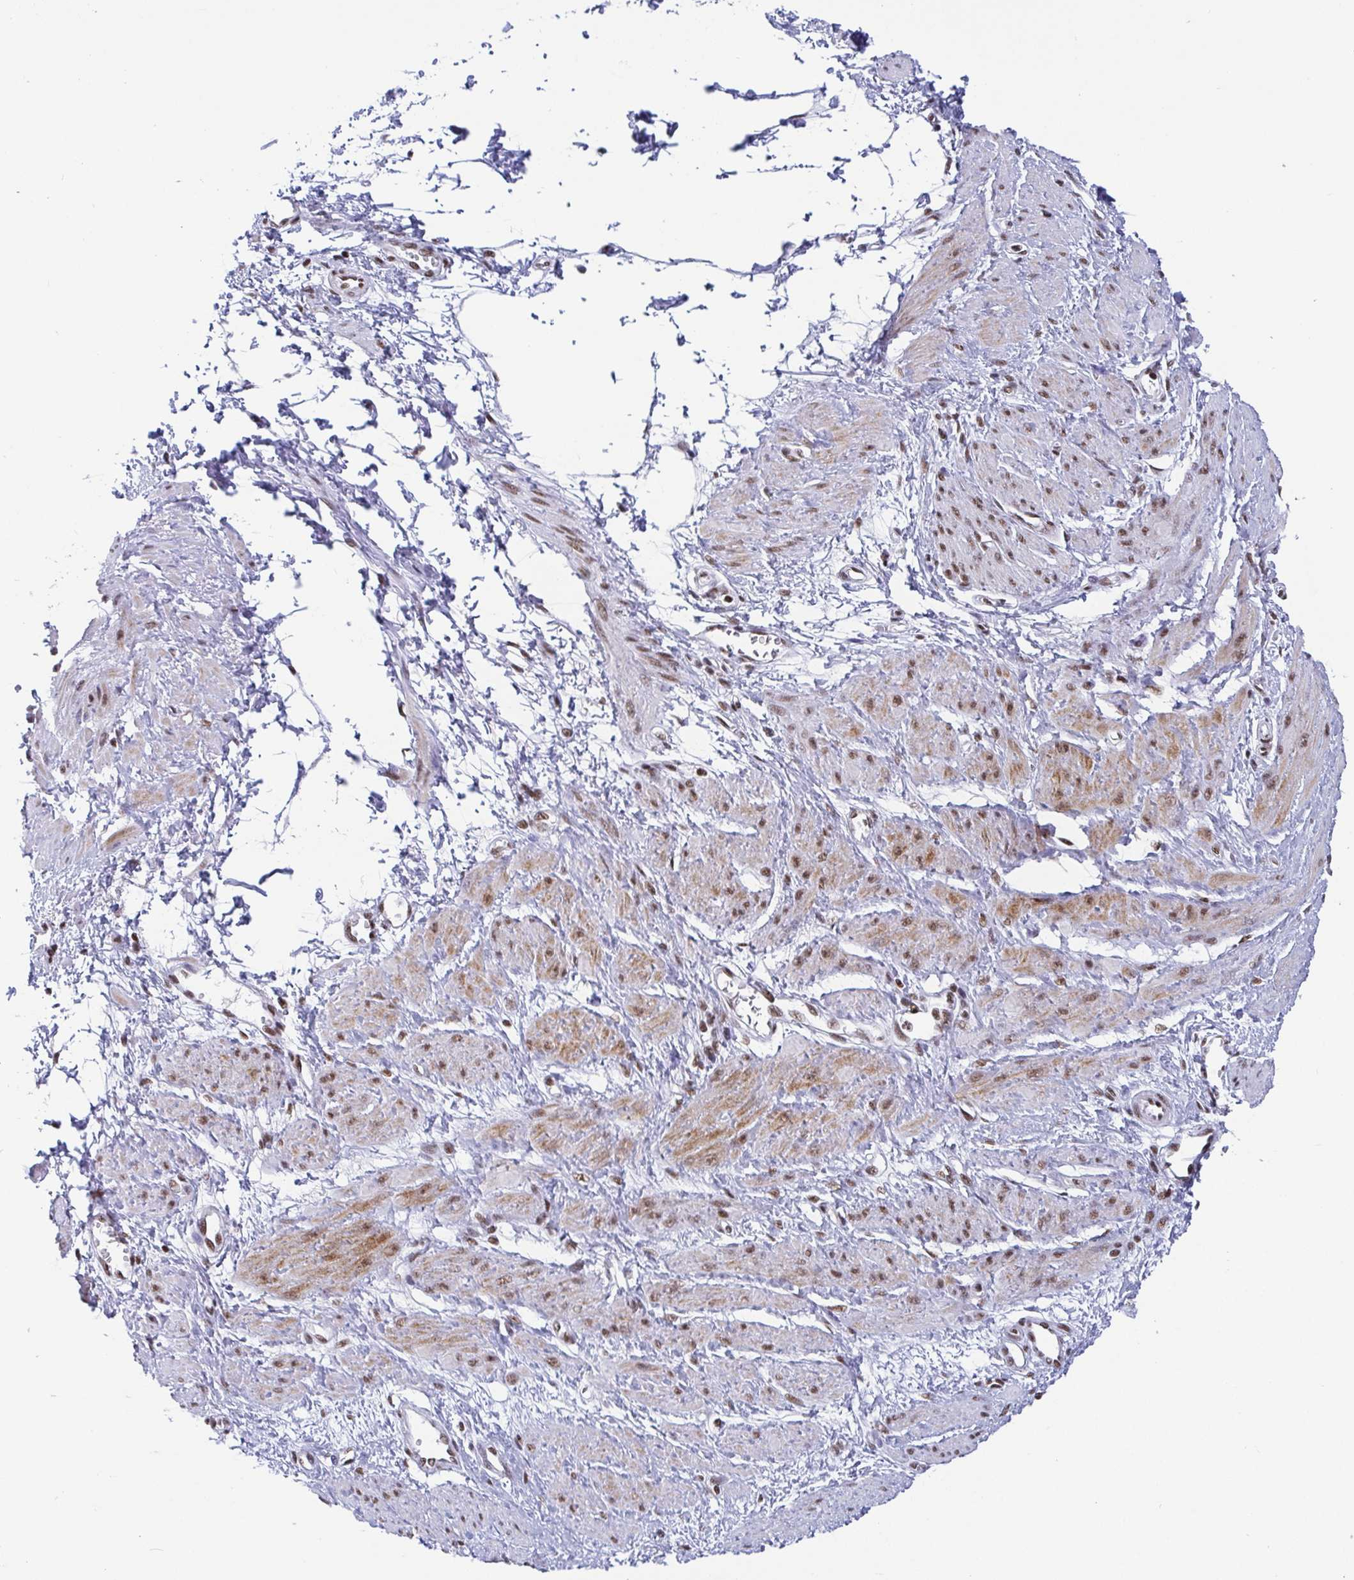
{"staining": {"intensity": "moderate", "quantity": ">75%", "location": "cytoplasmic/membranous,nuclear"}, "tissue": "smooth muscle", "cell_type": "Smooth muscle cells", "image_type": "normal", "snomed": [{"axis": "morphology", "description": "Normal tissue, NOS"}, {"axis": "topography", "description": "Smooth muscle"}, {"axis": "topography", "description": "Uterus"}], "caption": "The immunohistochemical stain shows moderate cytoplasmic/membranous,nuclear positivity in smooth muscle cells of benign smooth muscle. The staining was performed using DAB (3,3'-diaminobenzidine) to visualize the protein expression in brown, while the nuclei were stained in blue with hematoxylin (Magnification: 20x).", "gene": "CTCF", "patient": {"sex": "female", "age": 39}}